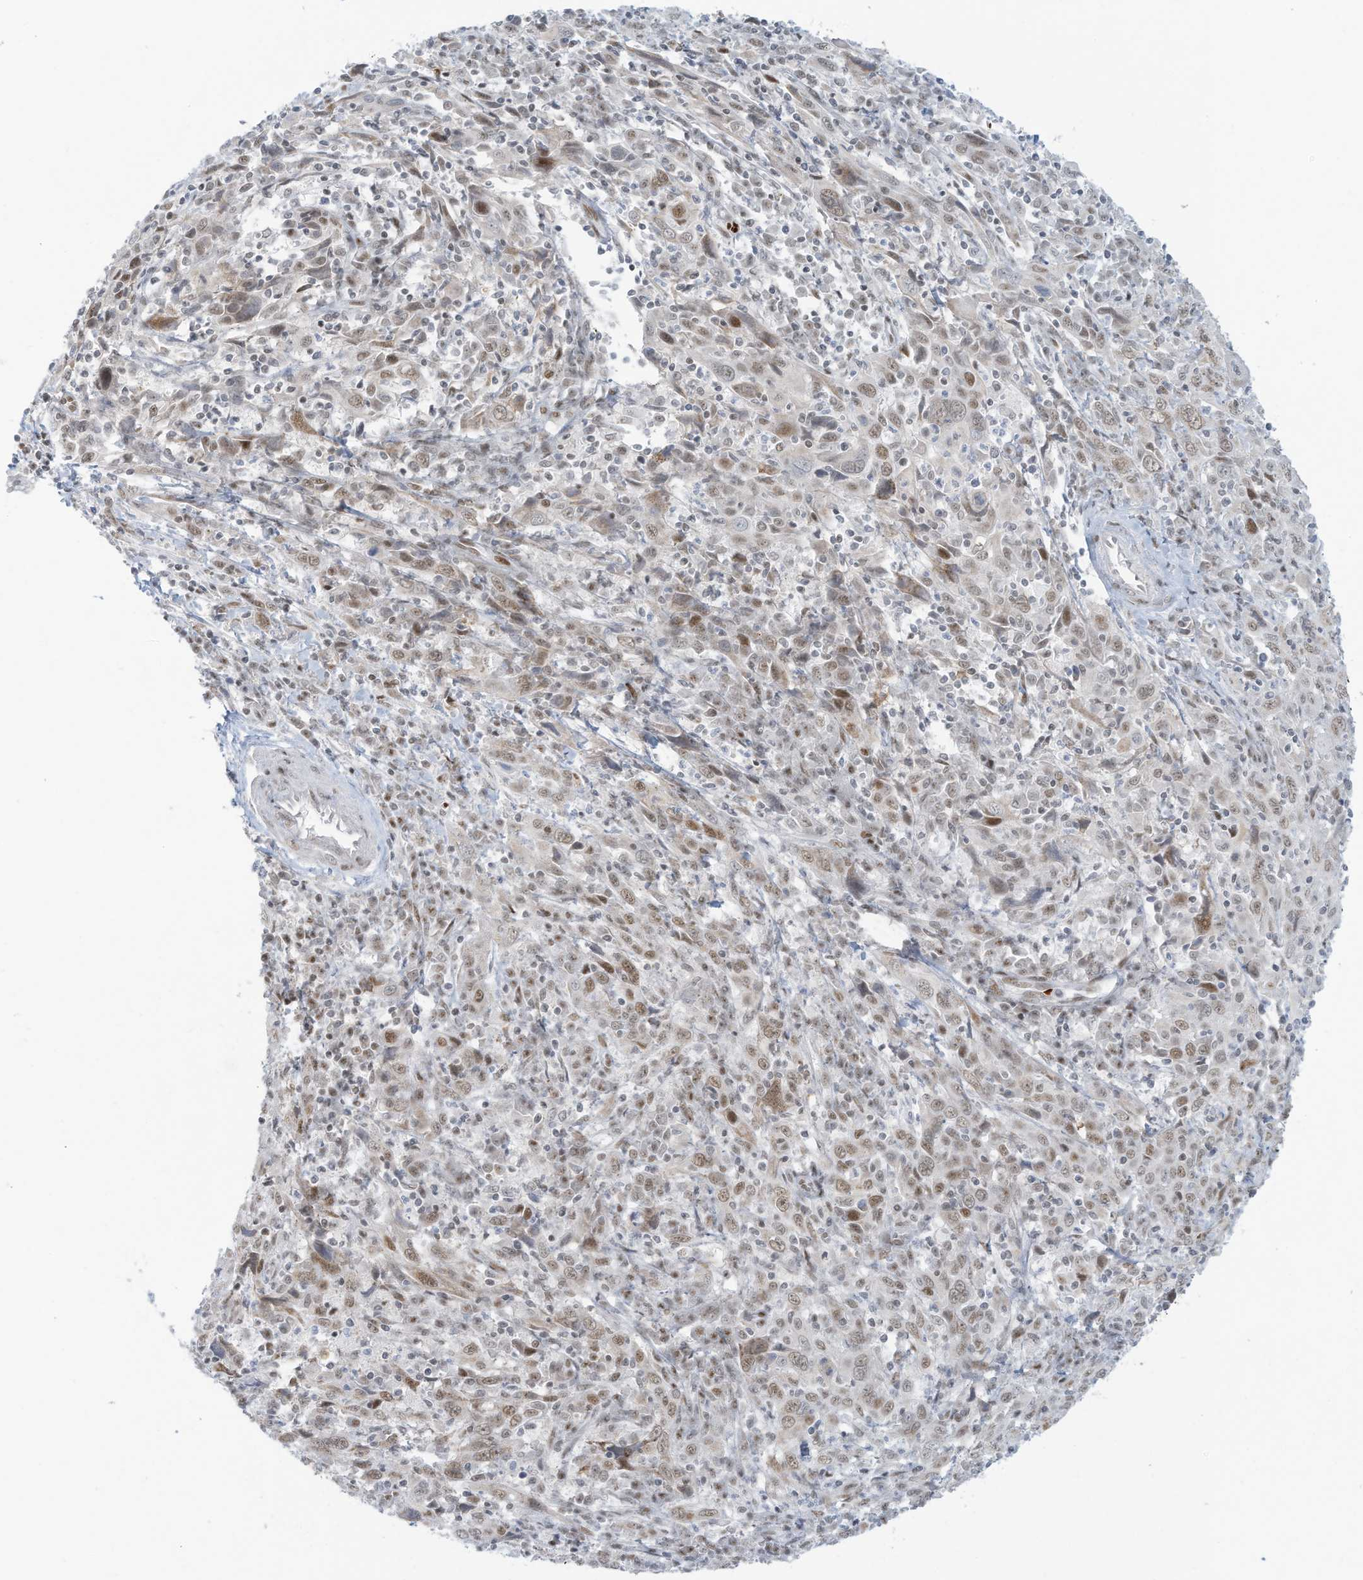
{"staining": {"intensity": "moderate", "quantity": "25%-75%", "location": "nuclear"}, "tissue": "cervical cancer", "cell_type": "Tumor cells", "image_type": "cancer", "snomed": [{"axis": "morphology", "description": "Squamous cell carcinoma, NOS"}, {"axis": "topography", "description": "Cervix"}], "caption": "Brown immunohistochemical staining in human cervical cancer demonstrates moderate nuclear staining in approximately 25%-75% of tumor cells.", "gene": "ECT2L", "patient": {"sex": "female", "age": 46}}